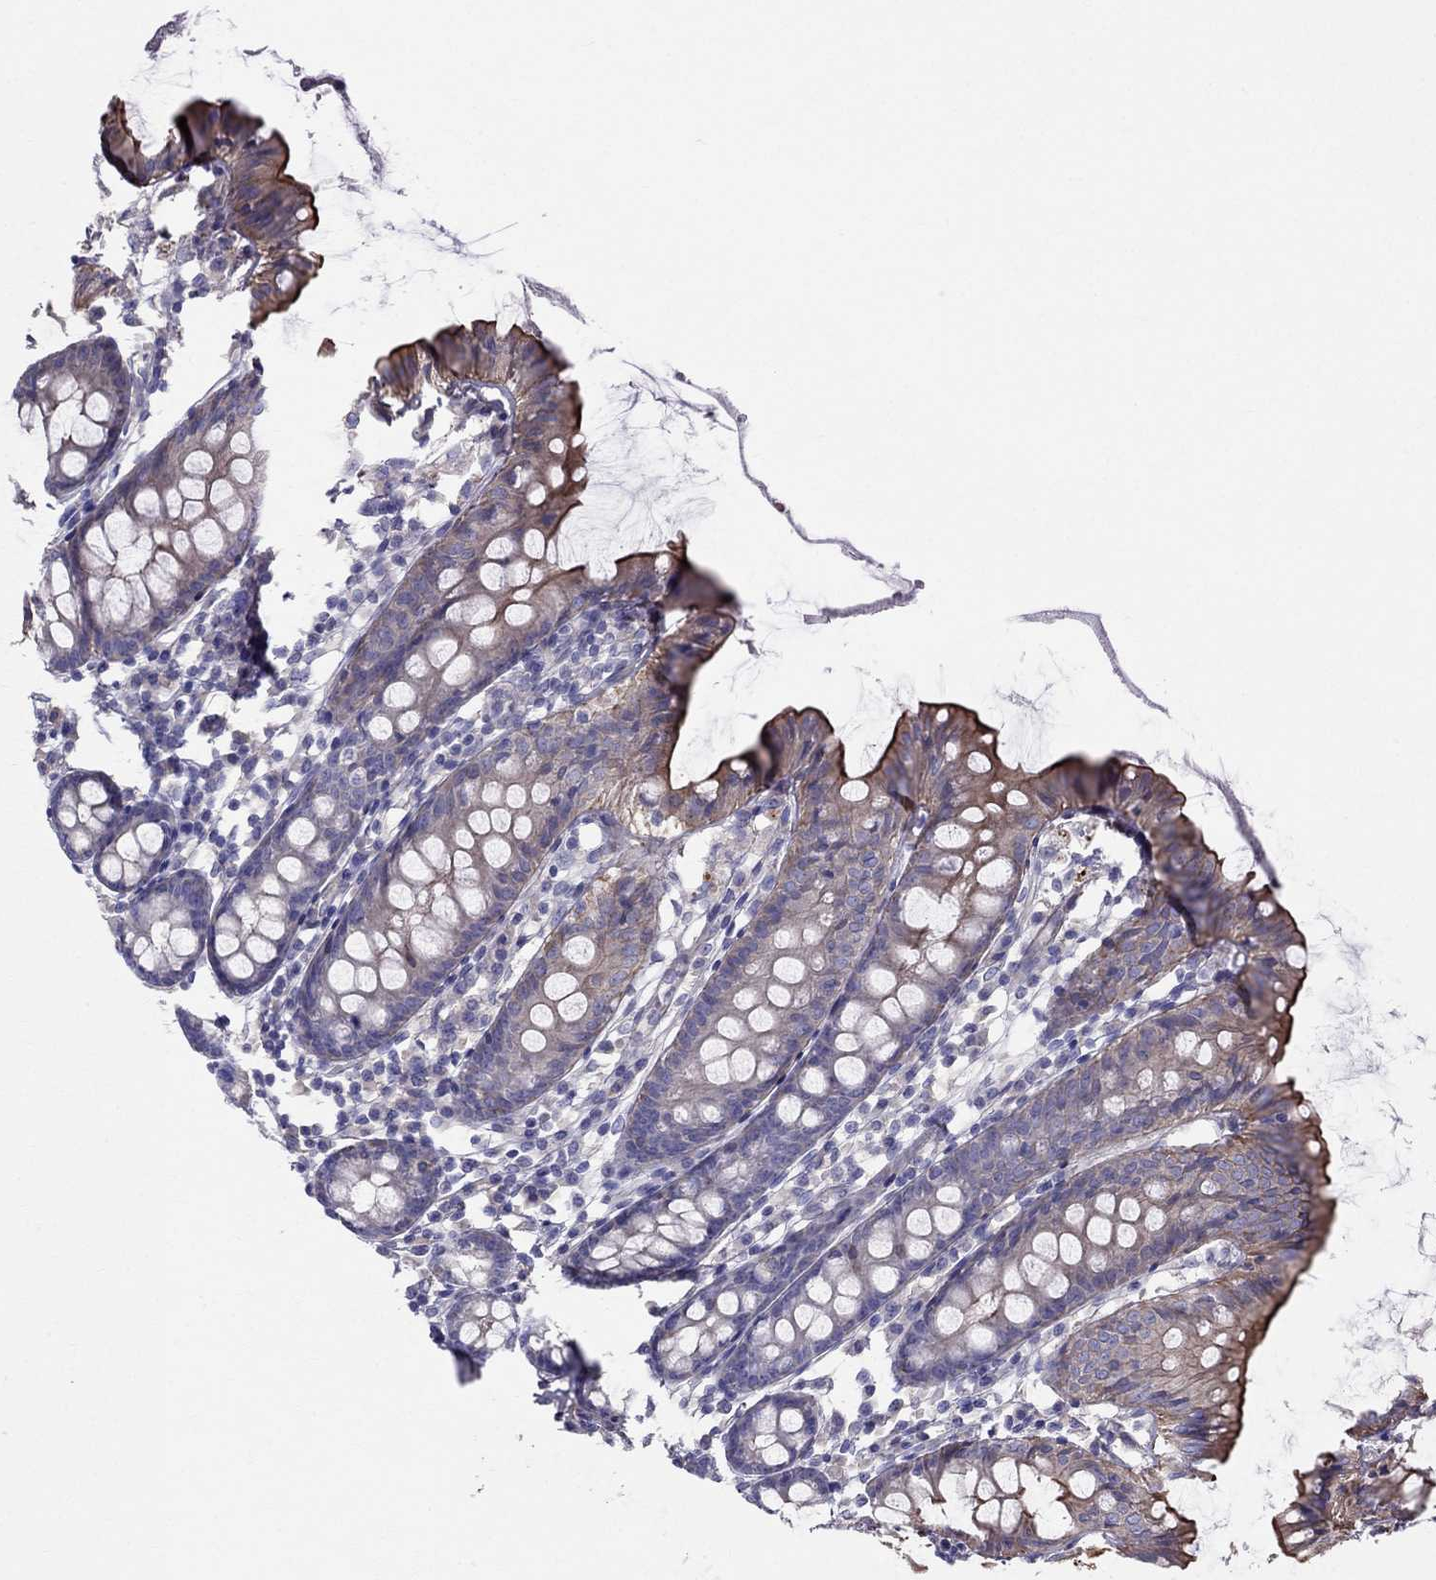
{"staining": {"intensity": "negative", "quantity": "none", "location": "none"}, "tissue": "colon", "cell_type": "Endothelial cells", "image_type": "normal", "snomed": [{"axis": "morphology", "description": "Normal tissue, NOS"}, {"axis": "topography", "description": "Colon"}], "caption": "Immunohistochemistry image of unremarkable colon stained for a protein (brown), which shows no positivity in endothelial cells. Nuclei are stained in blue.", "gene": "ENOX1", "patient": {"sex": "female", "age": 84}}